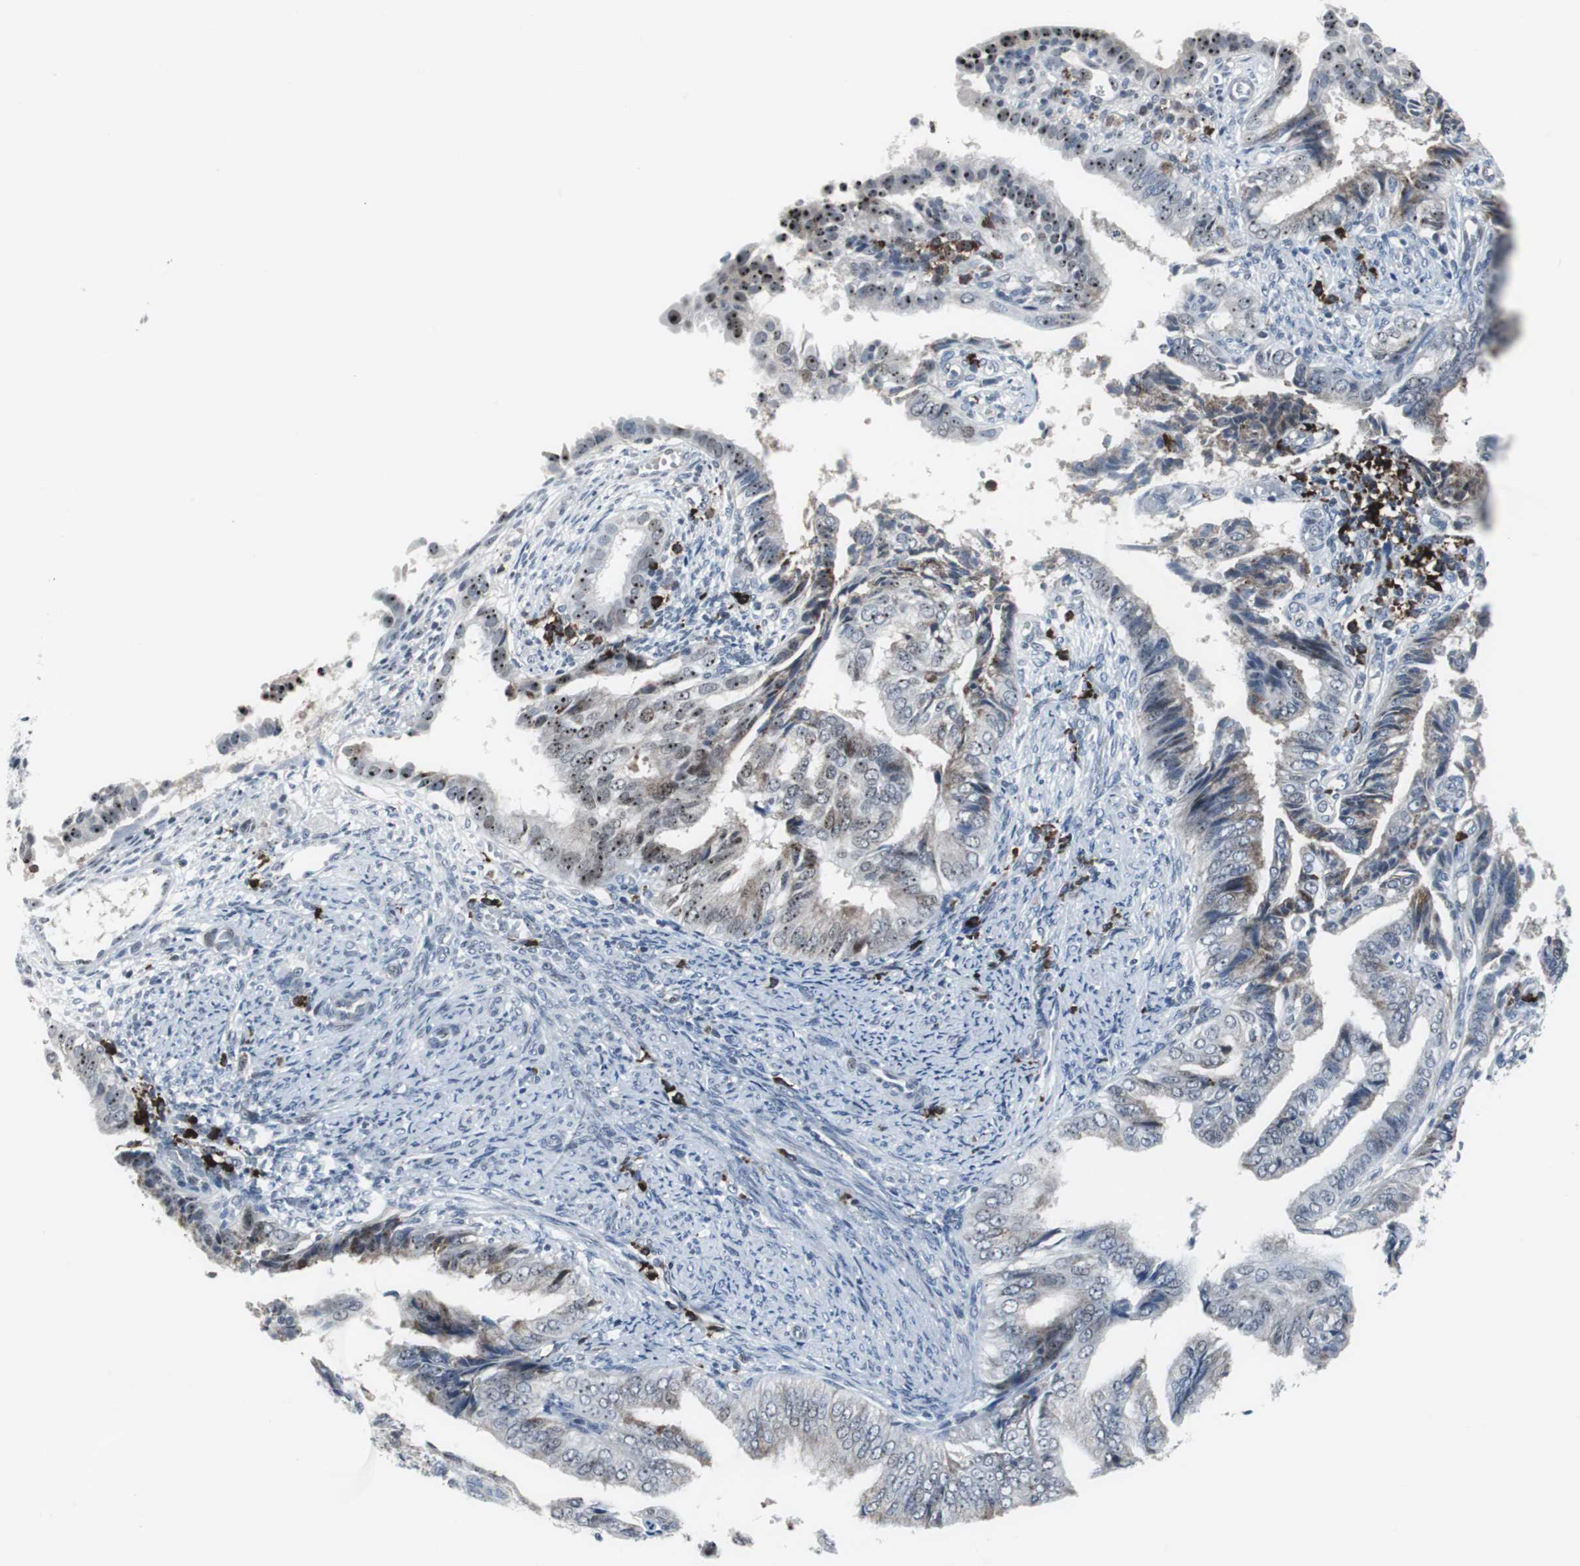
{"staining": {"intensity": "moderate", "quantity": "<25%", "location": "cytoplasmic/membranous,nuclear"}, "tissue": "endometrial cancer", "cell_type": "Tumor cells", "image_type": "cancer", "snomed": [{"axis": "morphology", "description": "Adenocarcinoma, NOS"}, {"axis": "topography", "description": "Endometrium"}], "caption": "Adenocarcinoma (endometrial) stained with a brown dye demonstrates moderate cytoplasmic/membranous and nuclear positive expression in approximately <25% of tumor cells.", "gene": "DOK1", "patient": {"sex": "female", "age": 58}}